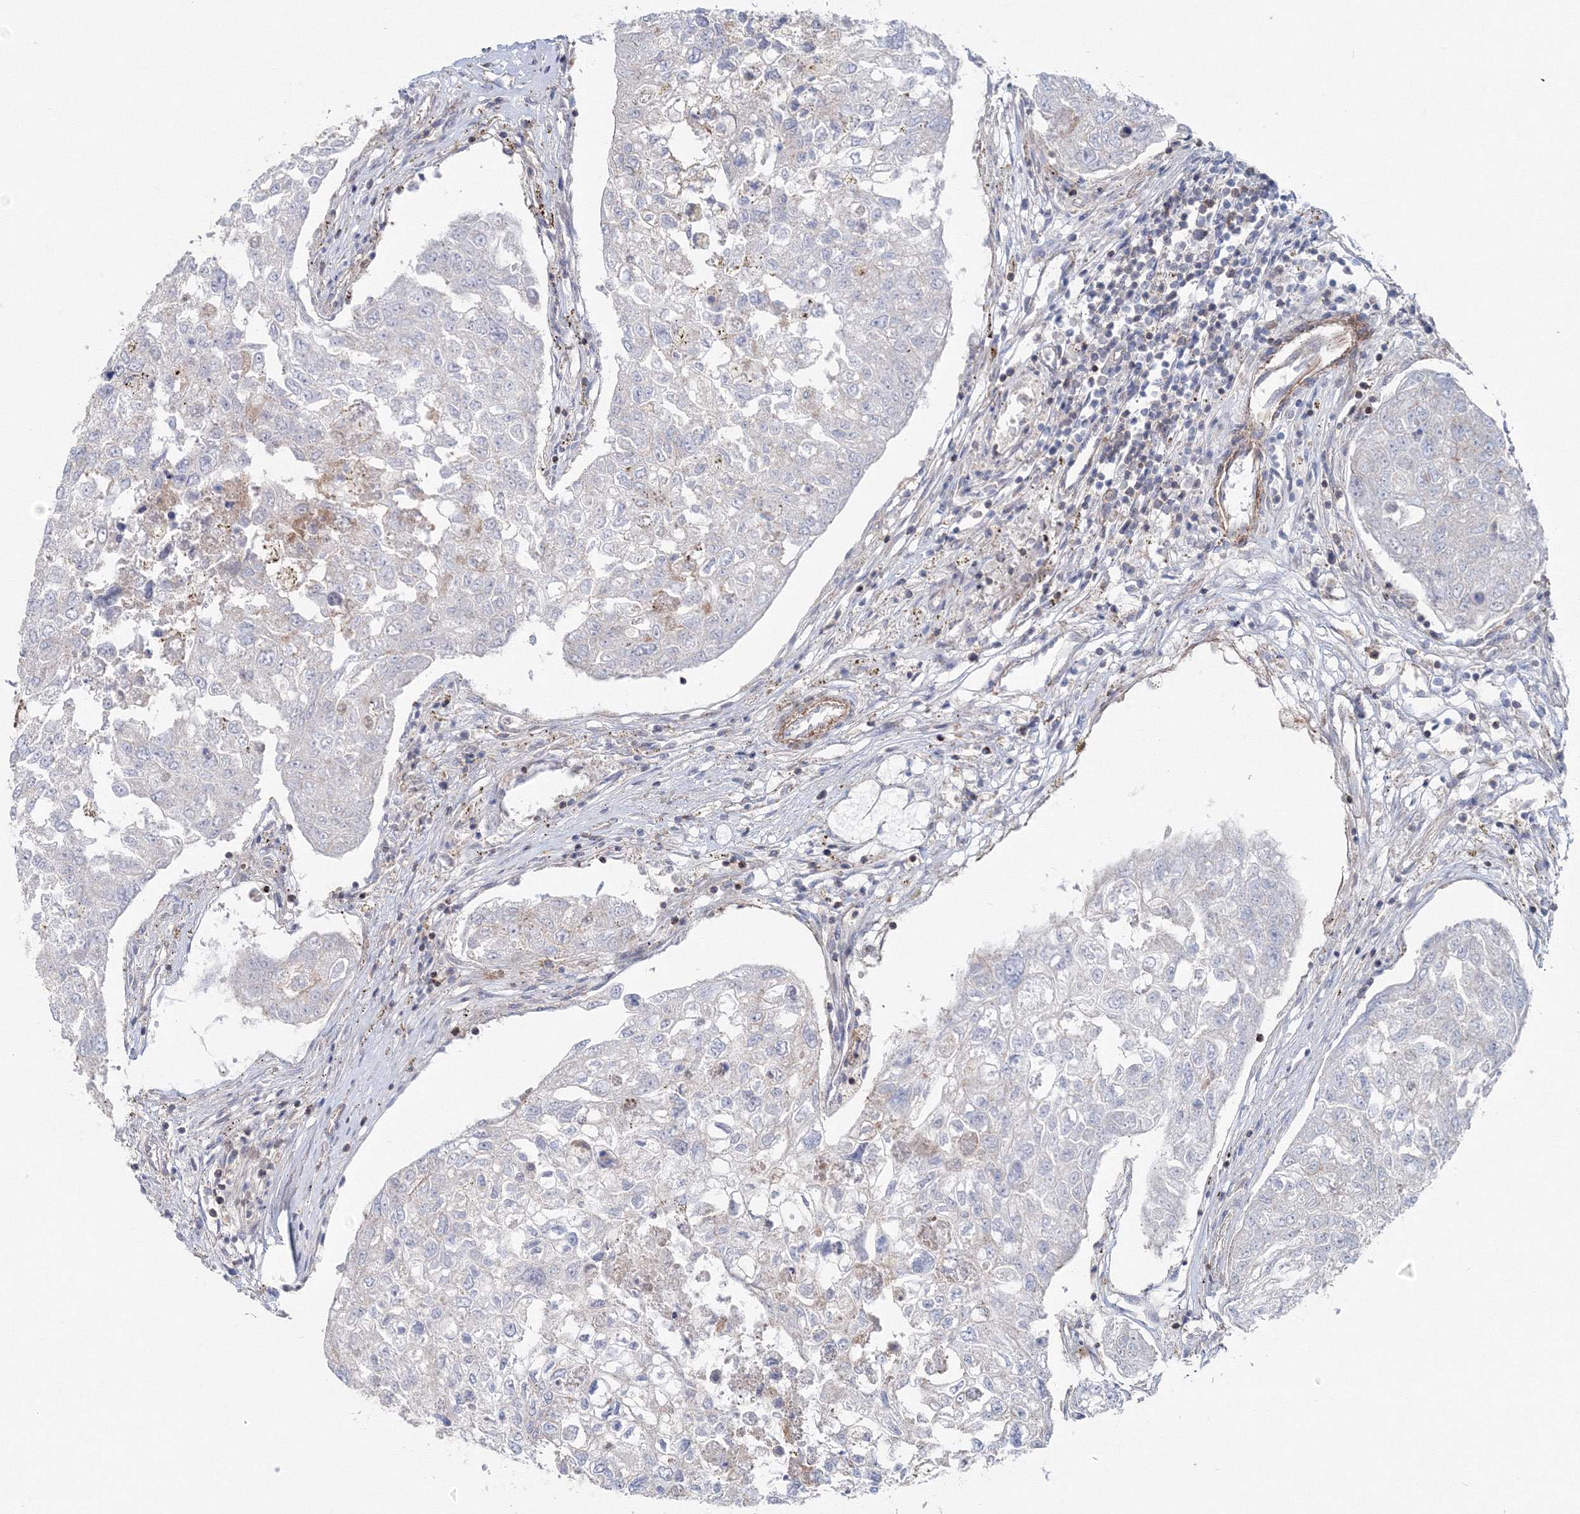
{"staining": {"intensity": "negative", "quantity": "none", "location": "none"}, "tissue": "urothelial cancer", "cell_type": "Tumor cells", "image_type": "cancer", "snomed": [{"axis": "morphology", "description": "Urothelial carcinoma, High grade"}, {"axis": "topography", "description": "Lymph node"}, {"axis": "topography", "description": "Urinary bladder"}], "caption": "DAB (3,3'-diaminobenzidine) immunohistochemical staining of high-grade urothelial carcinoma exhibits no significant staining in tumor cells.", "gene": "GGA2", "patient": {"sex": "male", "age": 51}}